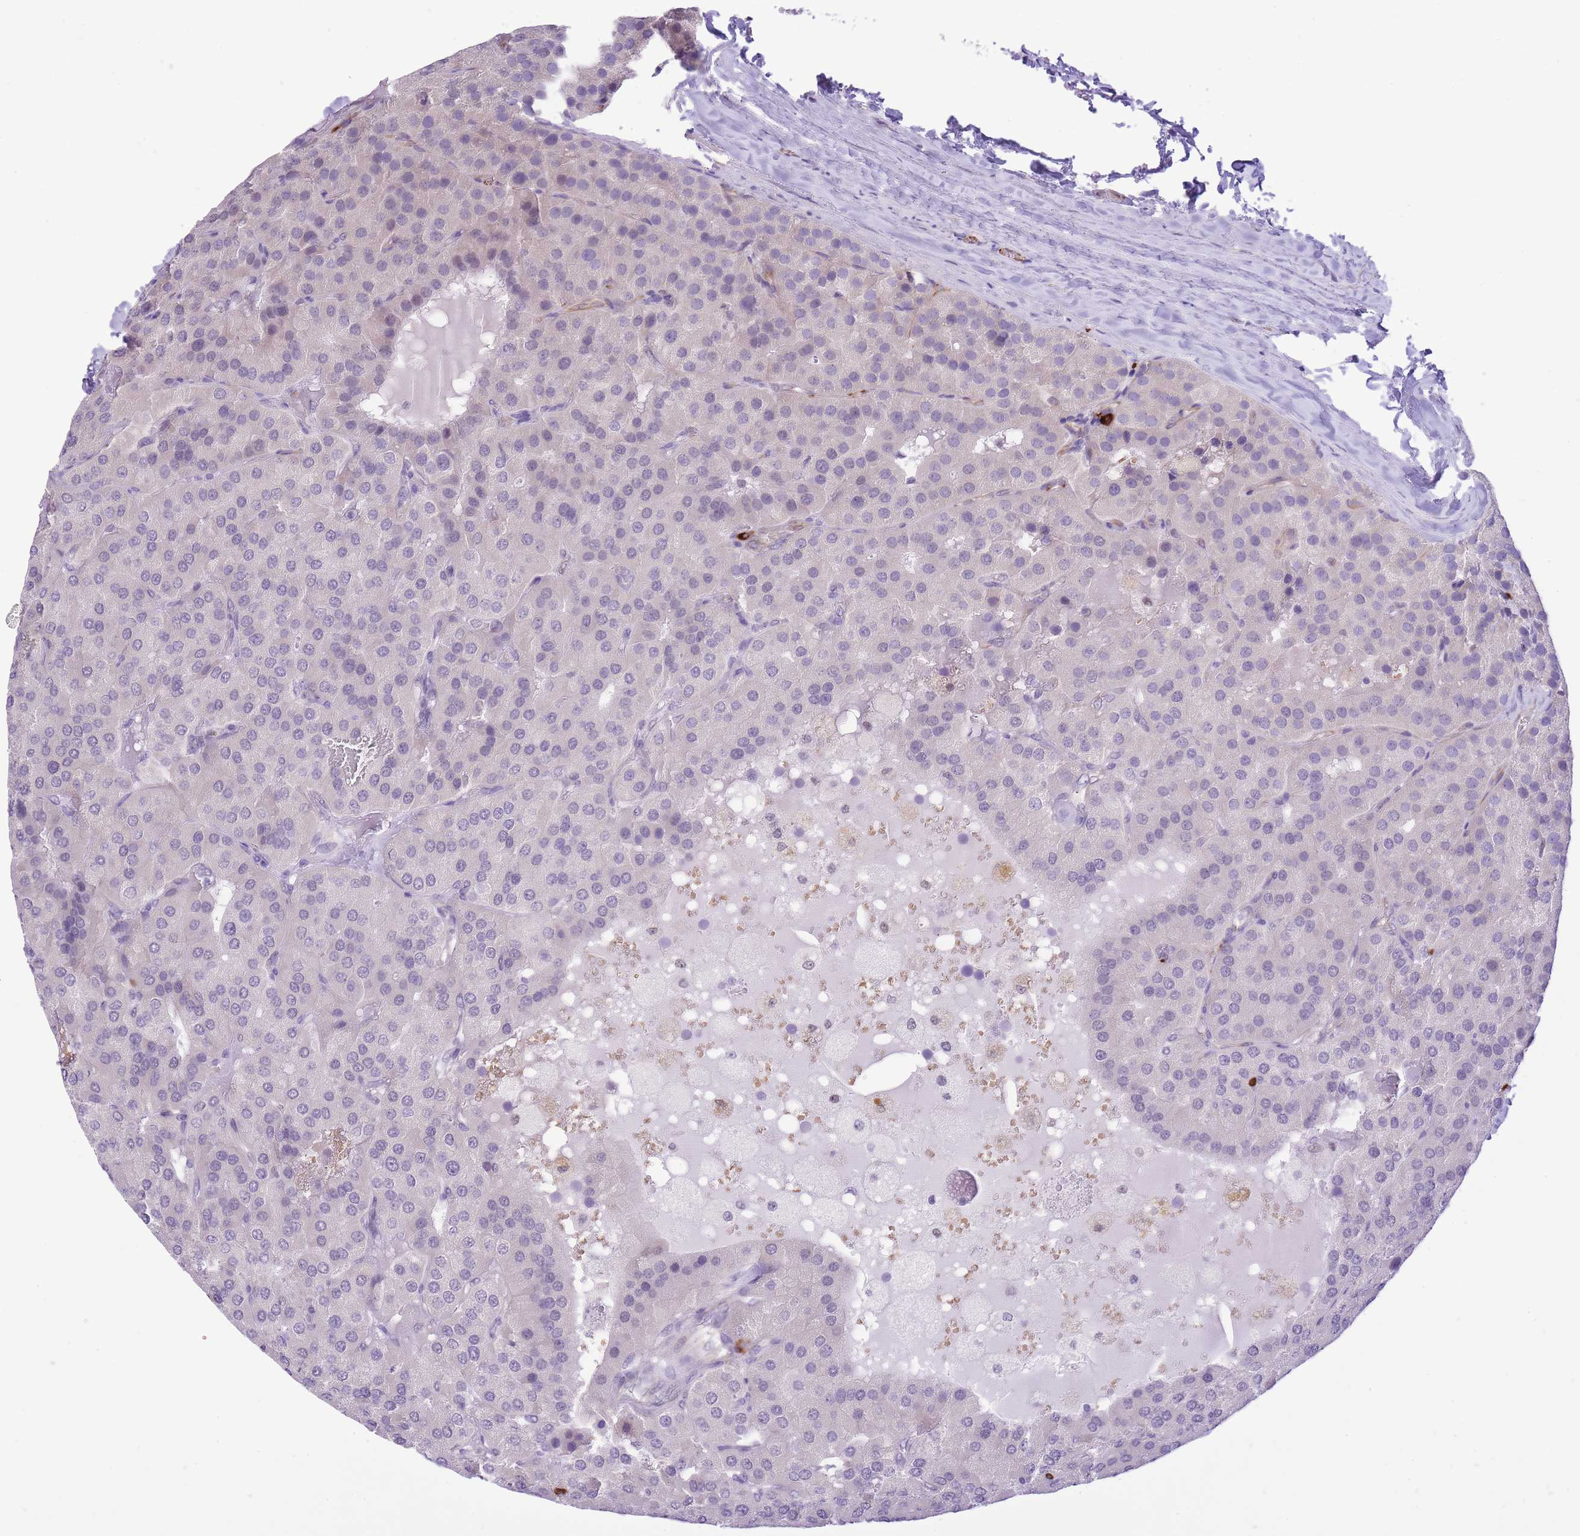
{"staining": {"intensity": "negative", "quantity": "none", "location": "none"}, "tissue": "parathyroid gland", "cell_type": "Glandular cells", "image_type": "normal", "snomed": [{"axis": "morphology", "description": "Normal tissue, NOS"}, {"axis": "morphology", "description": "Adenoma, NOS"}, {"axis": "topography", "description": "Parathyroid gland"}], "caption": "Glandular cells show no significant staining in benign parathyroid gland. (IHC, brightfield microscopy, high magnification).", "gene": "MEIOSIN", "patient": {"sex": "female", "age": 86}}